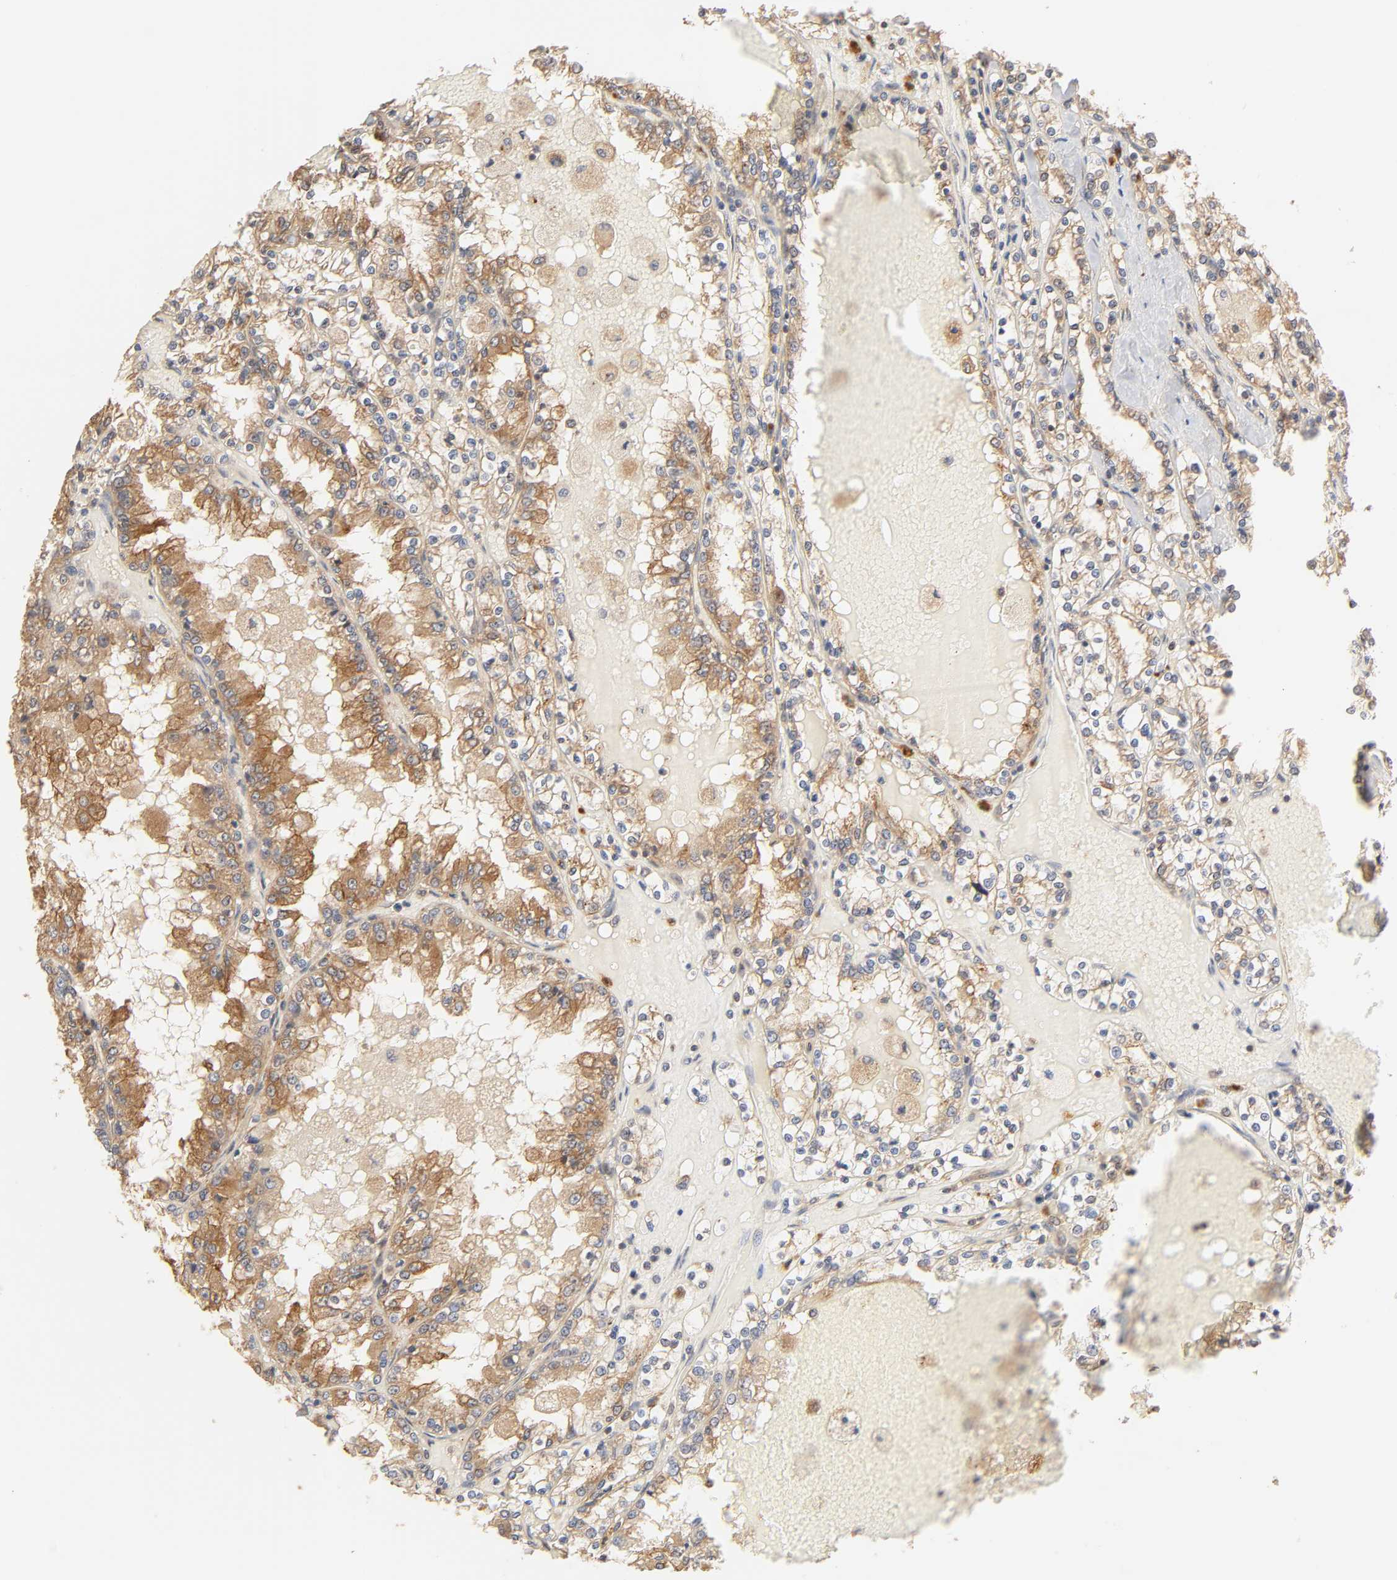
{"staining": {"intensity": "strong", "quantity": "25%-75%", "location": "cytoplasmic/membranous"}, "tissue": "renal cancer", "cell_type": "Tumor cells", "image_type": "cancer", "snomed": [{"axis": "morphology", "description": "Adenocarcinoma, NOS"}, {"axis": "topography", "description": "Kidney"}], "caption": "A brown stain labels strong cytoplasmic/membranous positivity of a protein in human adenocarcinoma (renal) tumor cells.", "gene": "EPS8", "patient": {"sex": "female", "age": 56}}